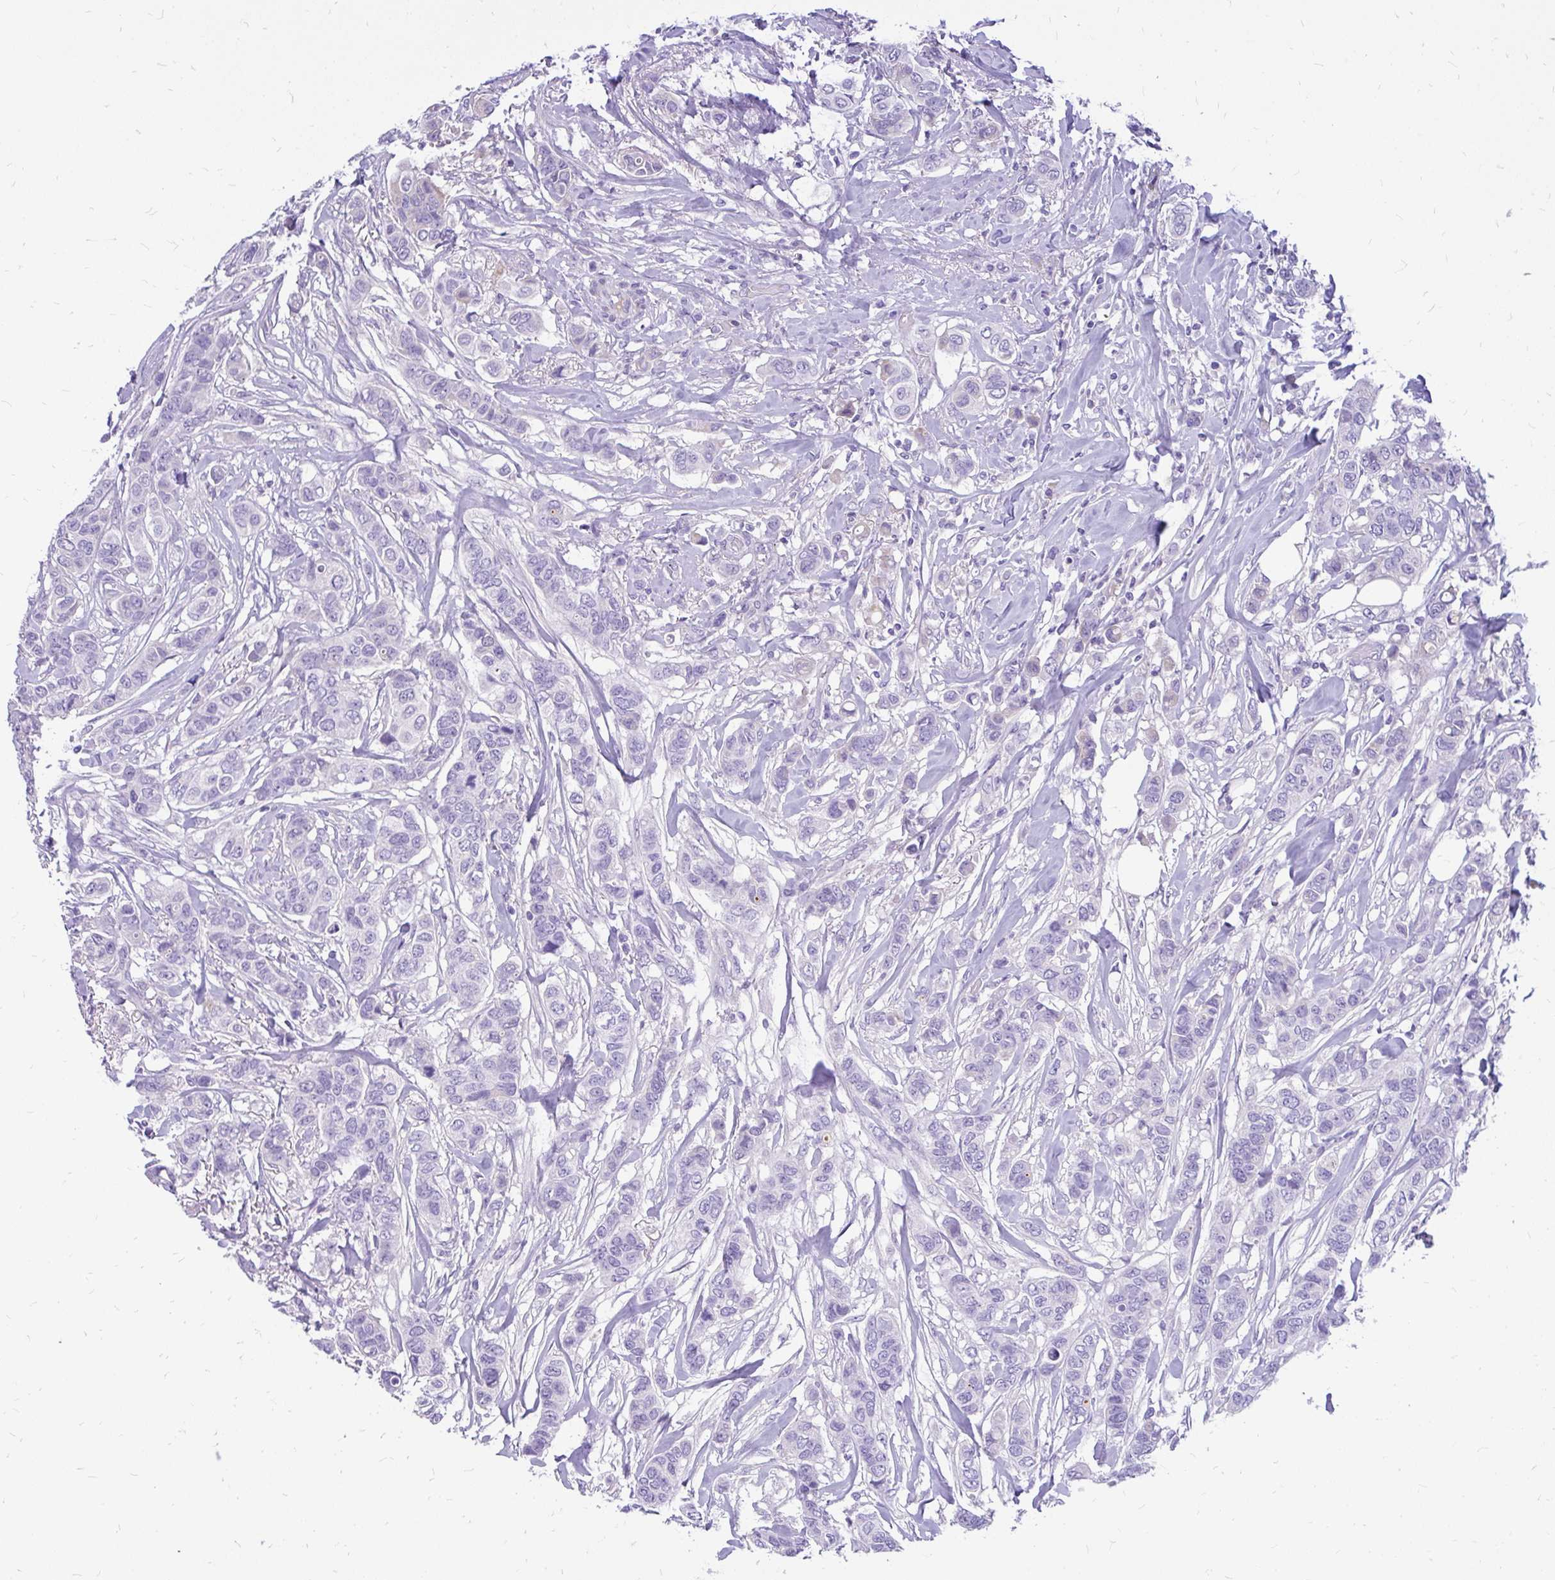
{"staining": {"intensity": "negative", "quantity": "none", "location": "none"}, "tissue": "breast cancer", "cell_type": "Tumor cells", "image_type": "cancer", "snomed": [{"axis": "morphology", "description": "Lobular carcinoma"}, {"axis": "topography", "description": "Breast"}], "caption": "This histopathology image is of breast lobular carcinoma stained with immunohistochemistry to label a protein in brown with the nuclei are counter-stained blue. There is no expression in tumor cells. (DAB immunohistochemistry visualized using brightfield microscopy, high magnification).", "gene": "MAP1LC3A", "patient": {"sex": "female", "age": 51}}